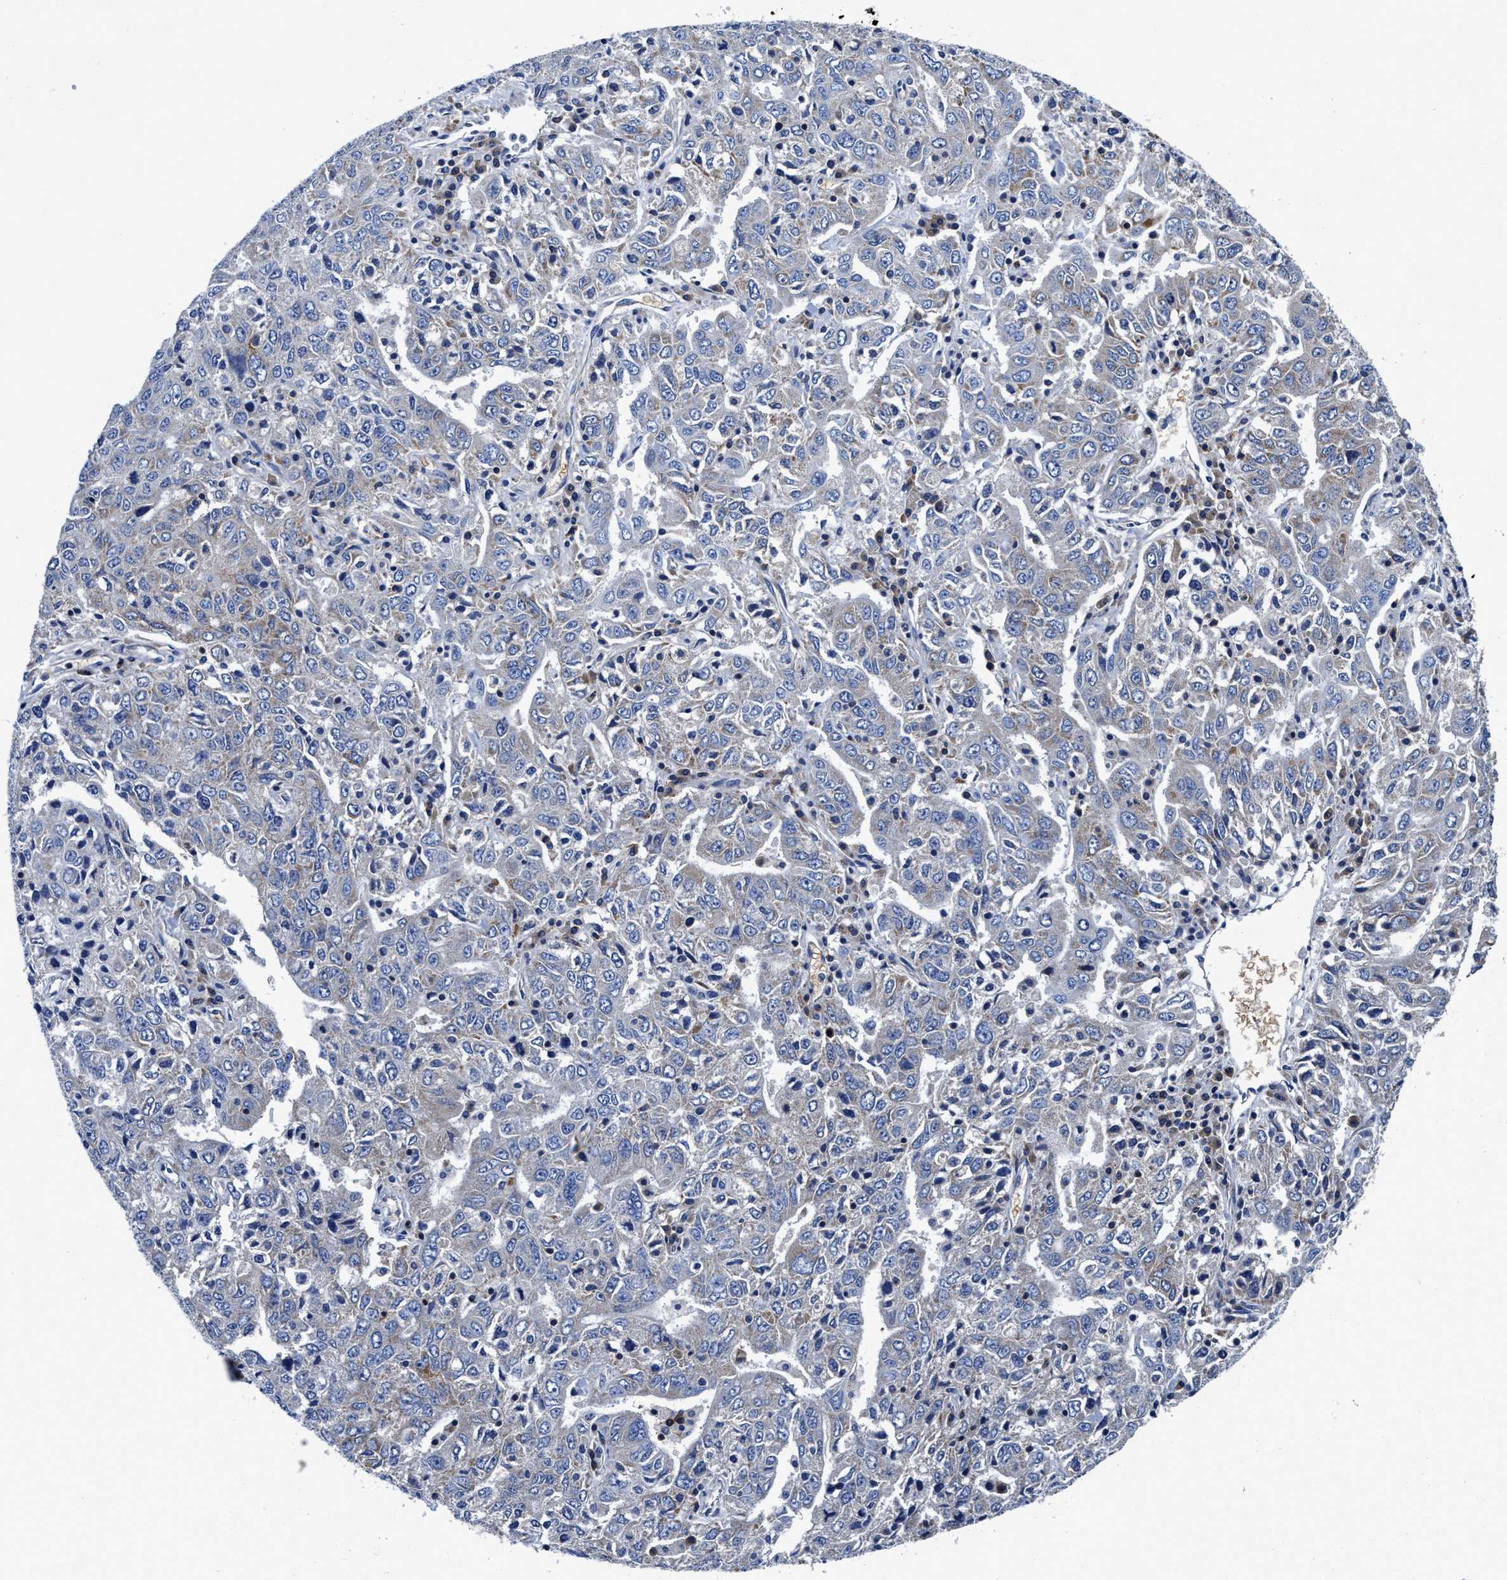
{"staining": {"intensity": "weak", "quantity": "<25%", "location": "cytoplasmic/membranous"}, "tissue": "ovarian cancer", "cell_type": "Tumor cells", "image_type": "cancer", "snomed": [{"axis": "morphology", "description": "Carcinoma, endometroid"}, {"axis": "topography", "description": "Ovary"}], "caption": "Tumor cells are negative for protein expression in human ovarian cancer.", "gene": "PHLPP1", "patient": {"sex": "female", "age": 62}}